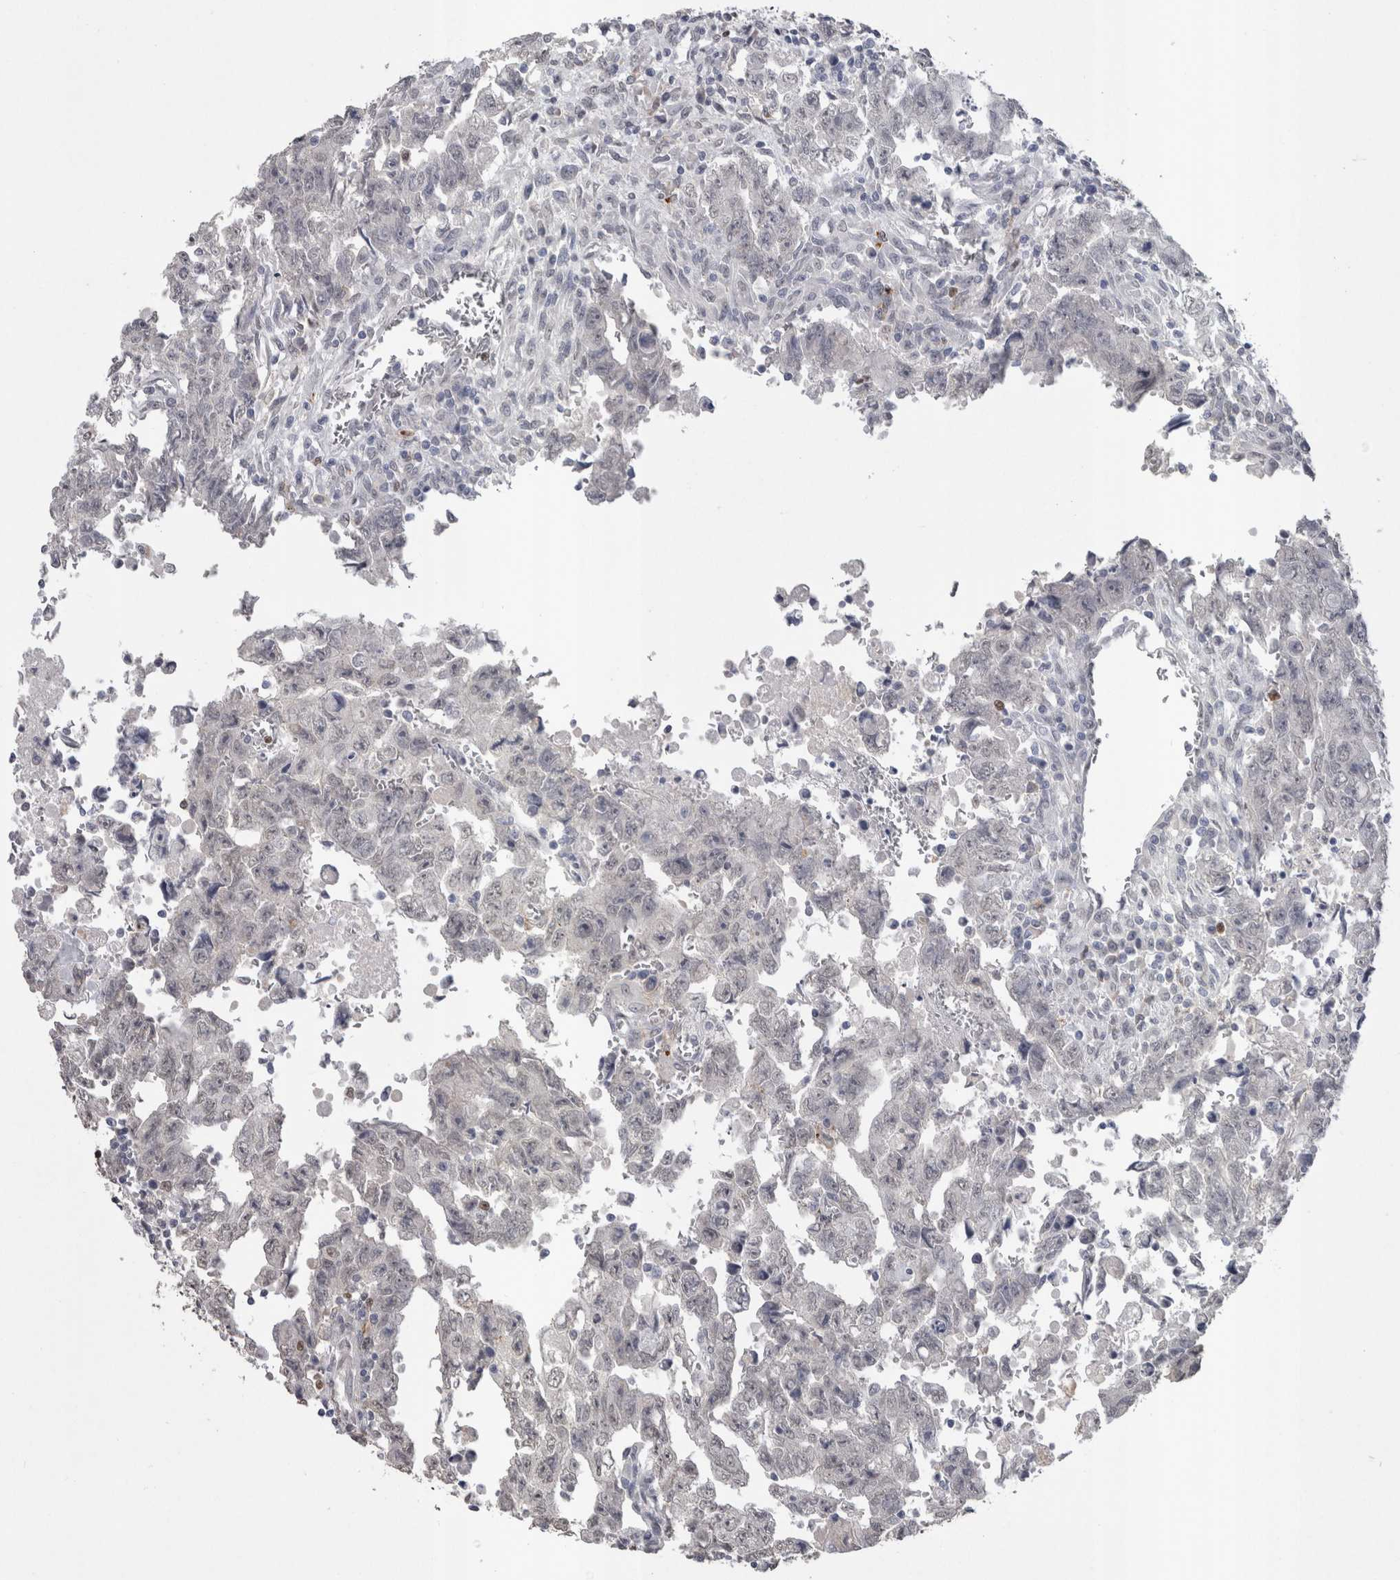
{"staining": {"intensity": "negative", "quantity": "none", "location": "none"}, "tissue": "testis cancer", "cell_type": "Tumor cells", "image_type": "cancer", "snomed": [{"axis": "morphology", "description": "Carcinoma, Embryonal, NOS"}, {"axis": "topography", "description": "Testis"}], "caption": "An immunohistochemistry (IHC) micrograph of embryonal carcinoma (testis) is shown. There is no staining in tumor cells of embryonal carcinoma (testis).", "gene": "PAX5", "patient": {"sex": "male", "age": 28}}